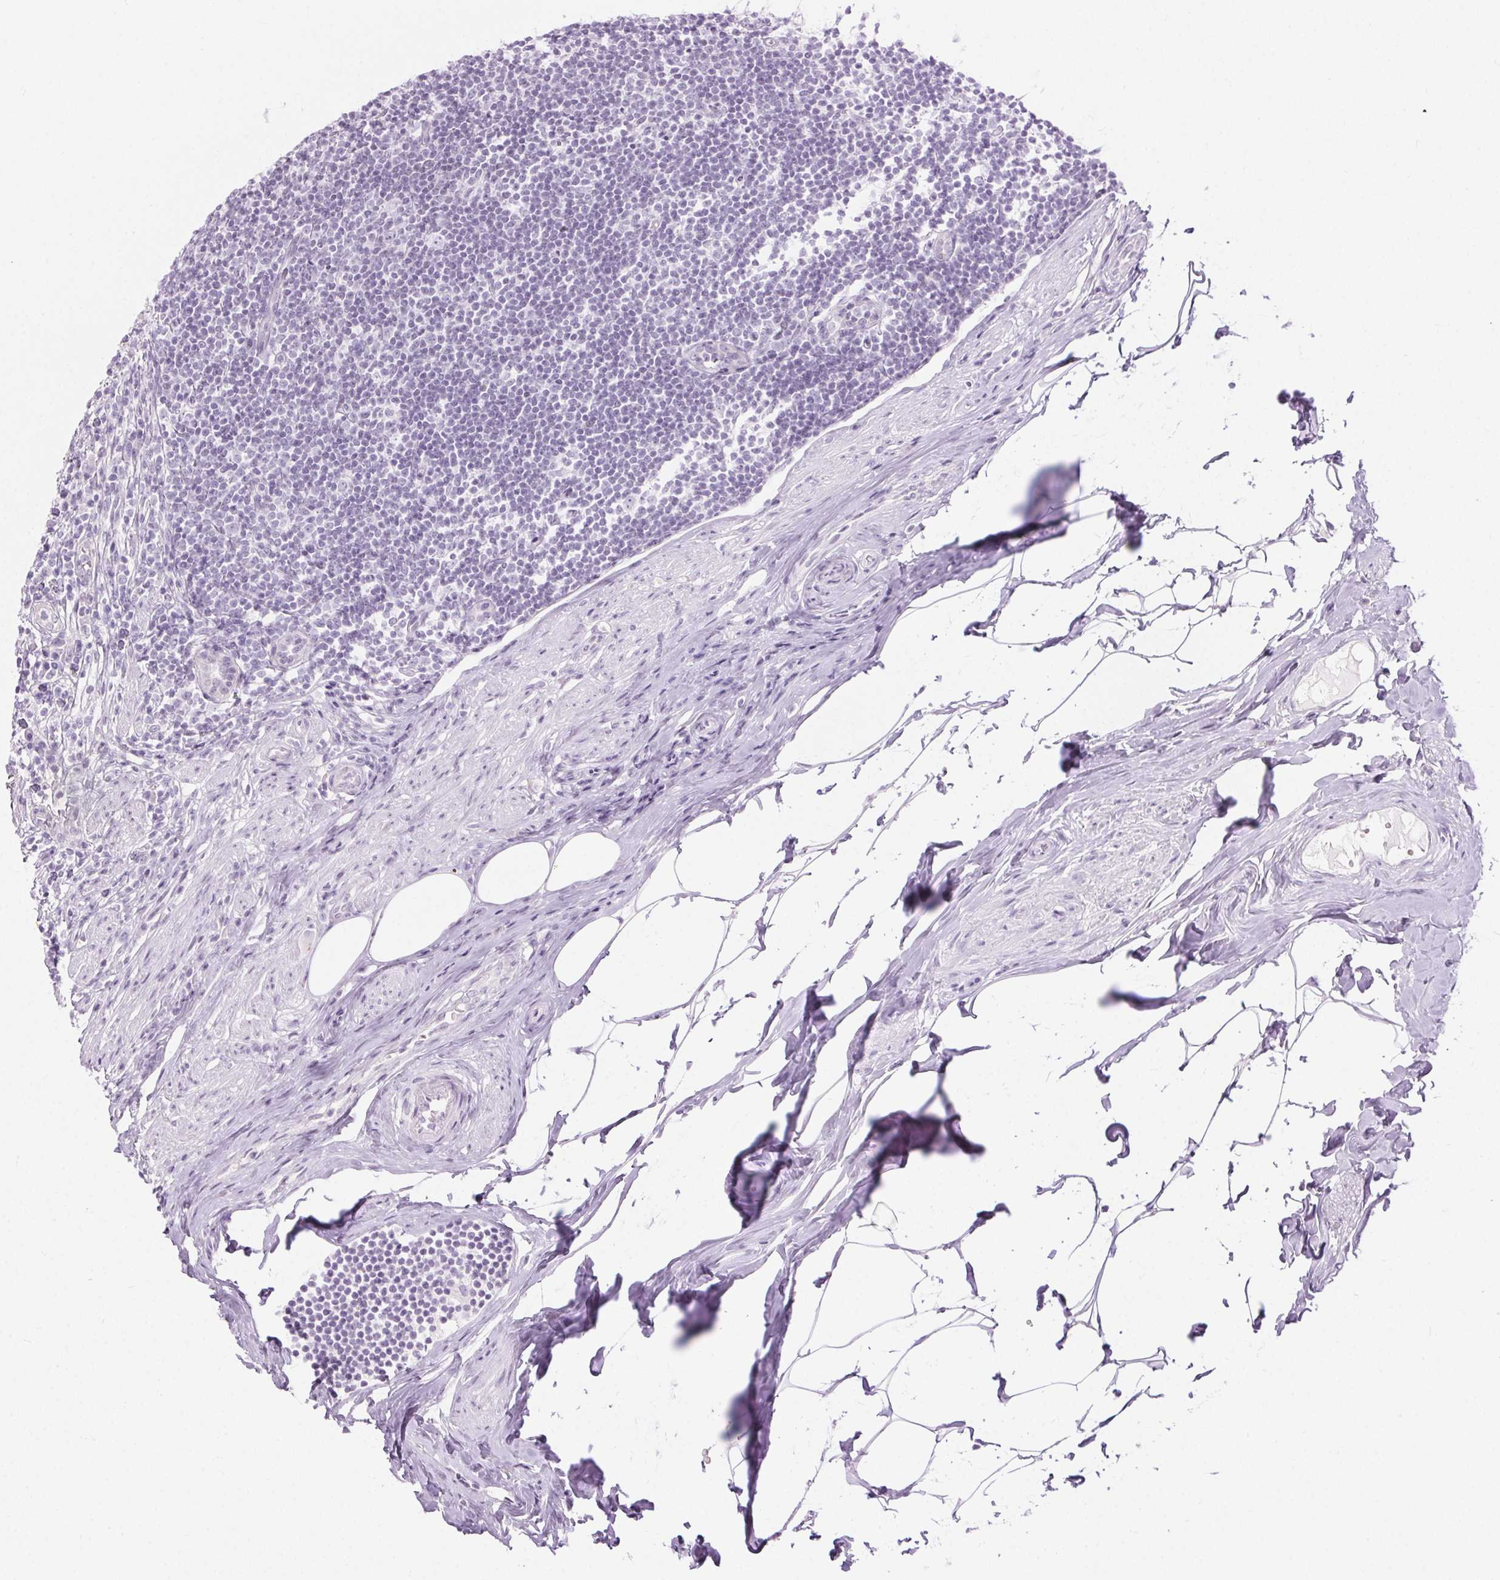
{"staining": {"intensity": "negative", "quantity": "none", "location": "none"}, "tissue": "appendix", "cell_type": "Glandular cells", "image_type": "normal", "snomed": [{"axis": "morphology", "description": "Normal tissue, NOS"}, {"axis": "topography", "description": "Appendix"}], "caption": "This micrograph is of normal appendix stained with IHC to label a protein in brown with the nuclei are counter-stained blue. There is no expression in glandular cells. The staining is performed using DAB brown chromogen with nuclei counter-stained in using hematoxylin.", "gene": "BEND2", "patient": {"sex": "female", "age": 56}}